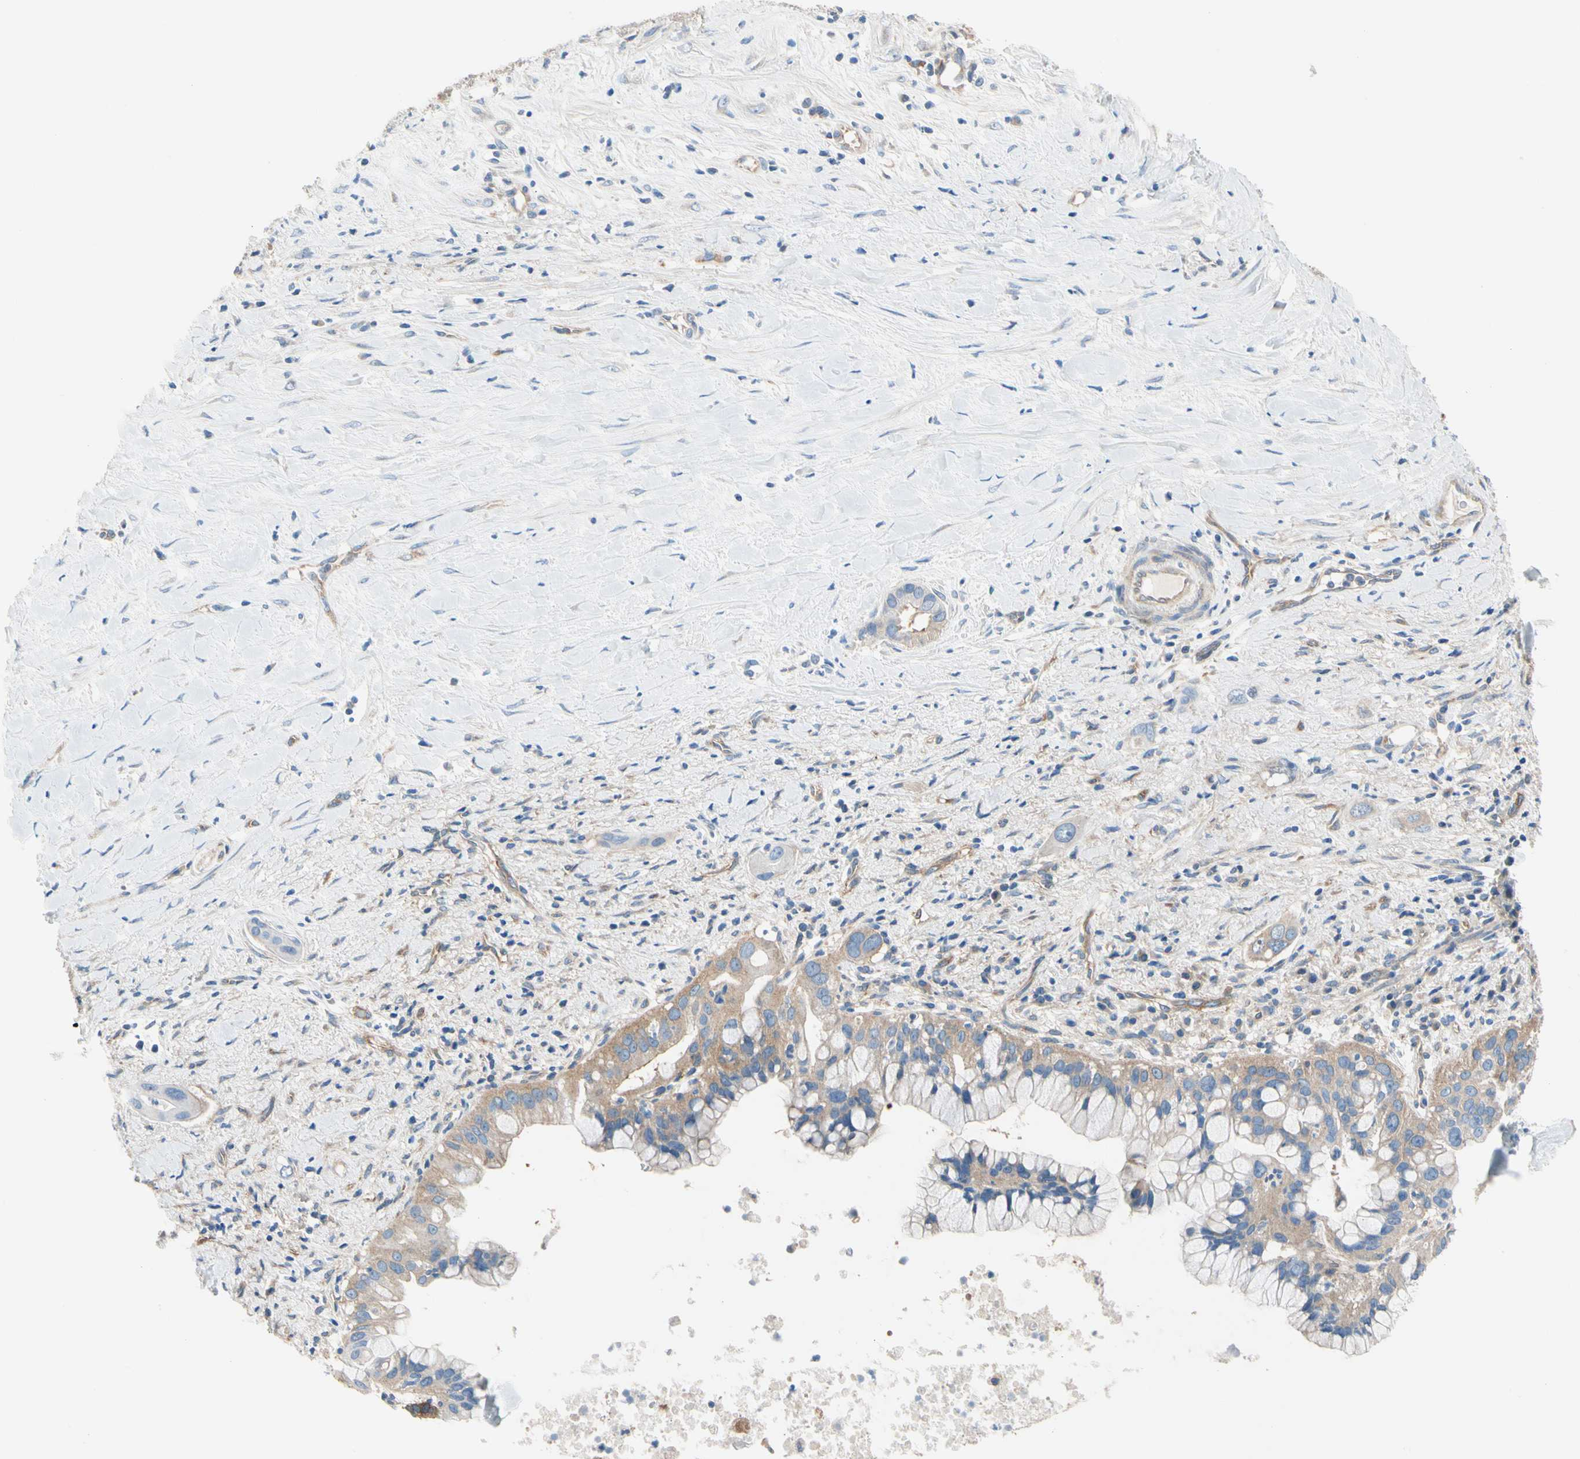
{"staining": {"intensity": "weak", "quantity": ">75%", "location": "cytoplasmic/membranous"}, "tissue": "liver cancer", "cell_type": "Tumor cells", "image_type": "cancer", "snomed": [{"axis": "morphology", "description": "Cholangiocarcinoma"}, {"axis": "topography", "description": "Liver"}], "caption": "Protein staining demonstrates weak cytoplasmic/membranous expression in about >75% of tumor cells in liver cholangiocarcinoma. (IHC, brightfield microscopy, high magnification).", "gene": "GPHN", "patient": {"sex": "female", "age": 65}}